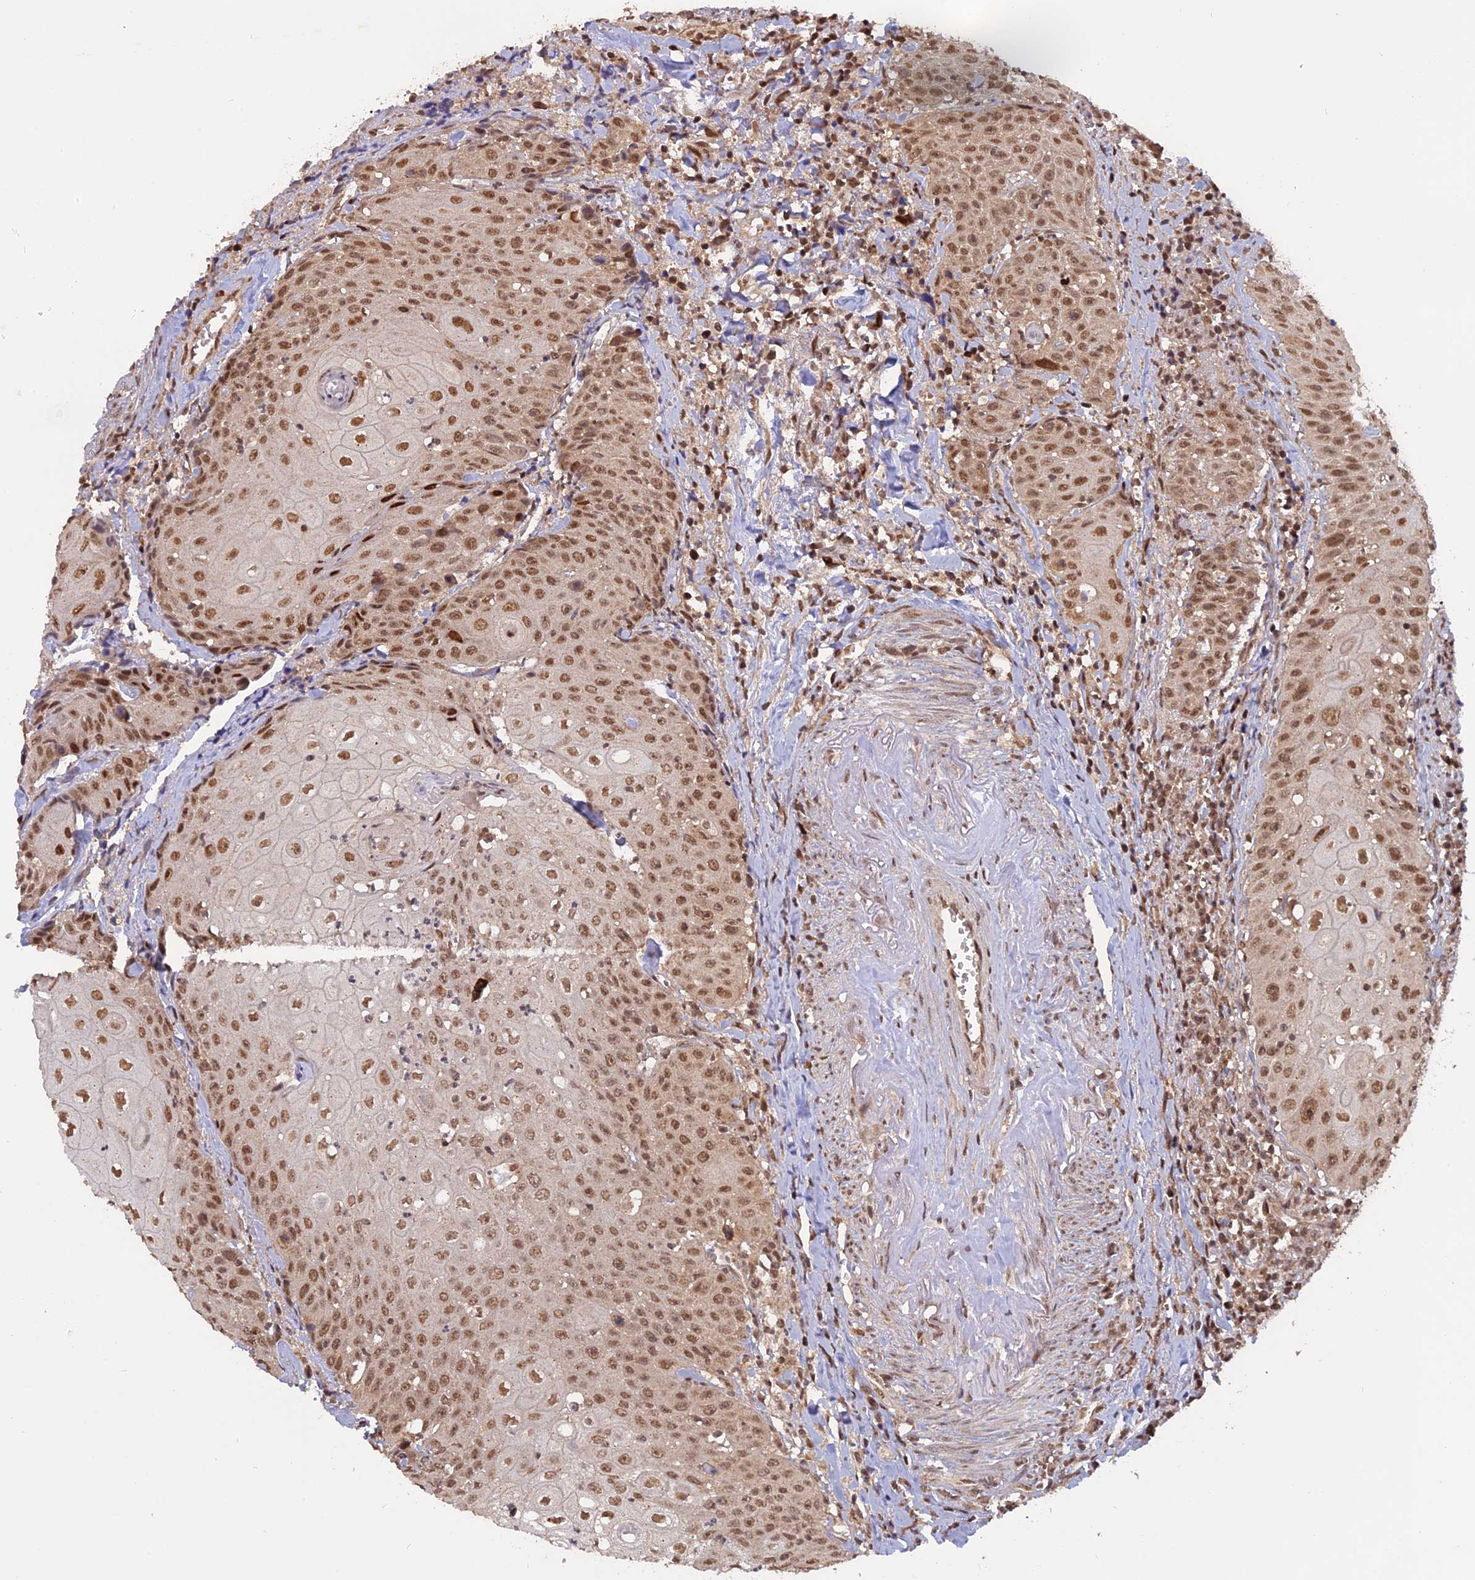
{"staining": {"intensity": "moderate", "quantity": ">75%", "location": "nuclear"}, "tissue": "head and neck cancer", "cell_type": "Tumor cells", "image_type": "cancer", "snomed": [{"axis": "morphology", "description": "Squamous cell carcinoma, NOS"}, {"axis": "topography", "description": "Oral tissue"}, {"axis": "topography", "description": "Head-Neck"}], "caption": "High-power microscopy captured an immunohistochemistry (IHC) histopathology image of squamous cell carcinoma (head and neck), revealing moderate nuclear positivity in about >75% of tumor cells.", "gene": "PKIG", "patient": {"sex": "female", "age": 82}}